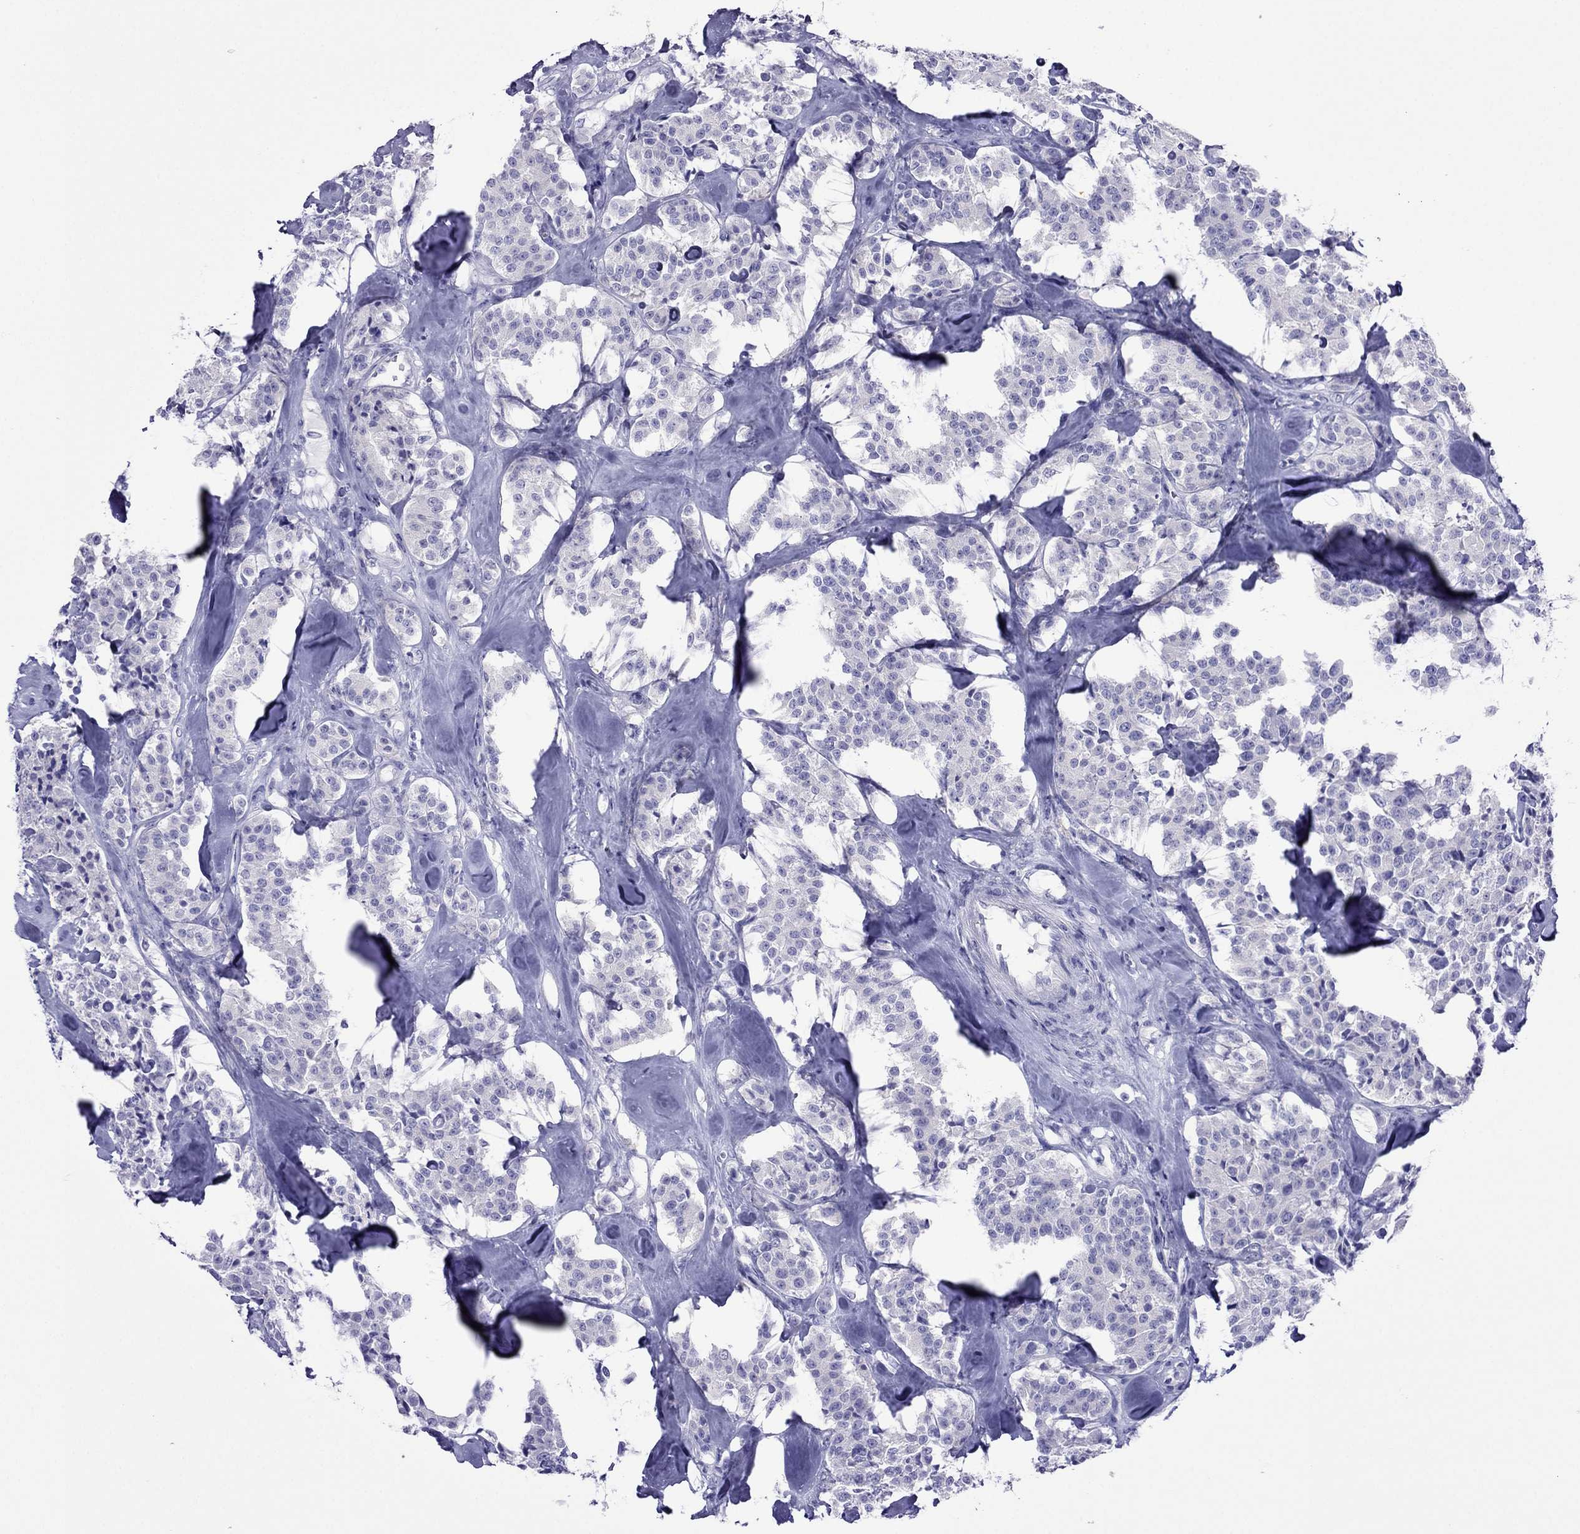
{"staining": {"intensity": "negative", "quantity": "none", "location": "none"}, "tissue": "carcinoid", "cell_type": "Tumor cells", "image_type": "cancer", "snomed": [{"axis": "morphology", "description": "Carcinoid, malignant, NOS"}, {"axis": "topography", "description": "Pancreas"}], "caption": "There is no significant staining in tumor cells of malignant carcinoid.", "gene": "PCDHA6", "patient": {"sex": "male", "age": 41}}